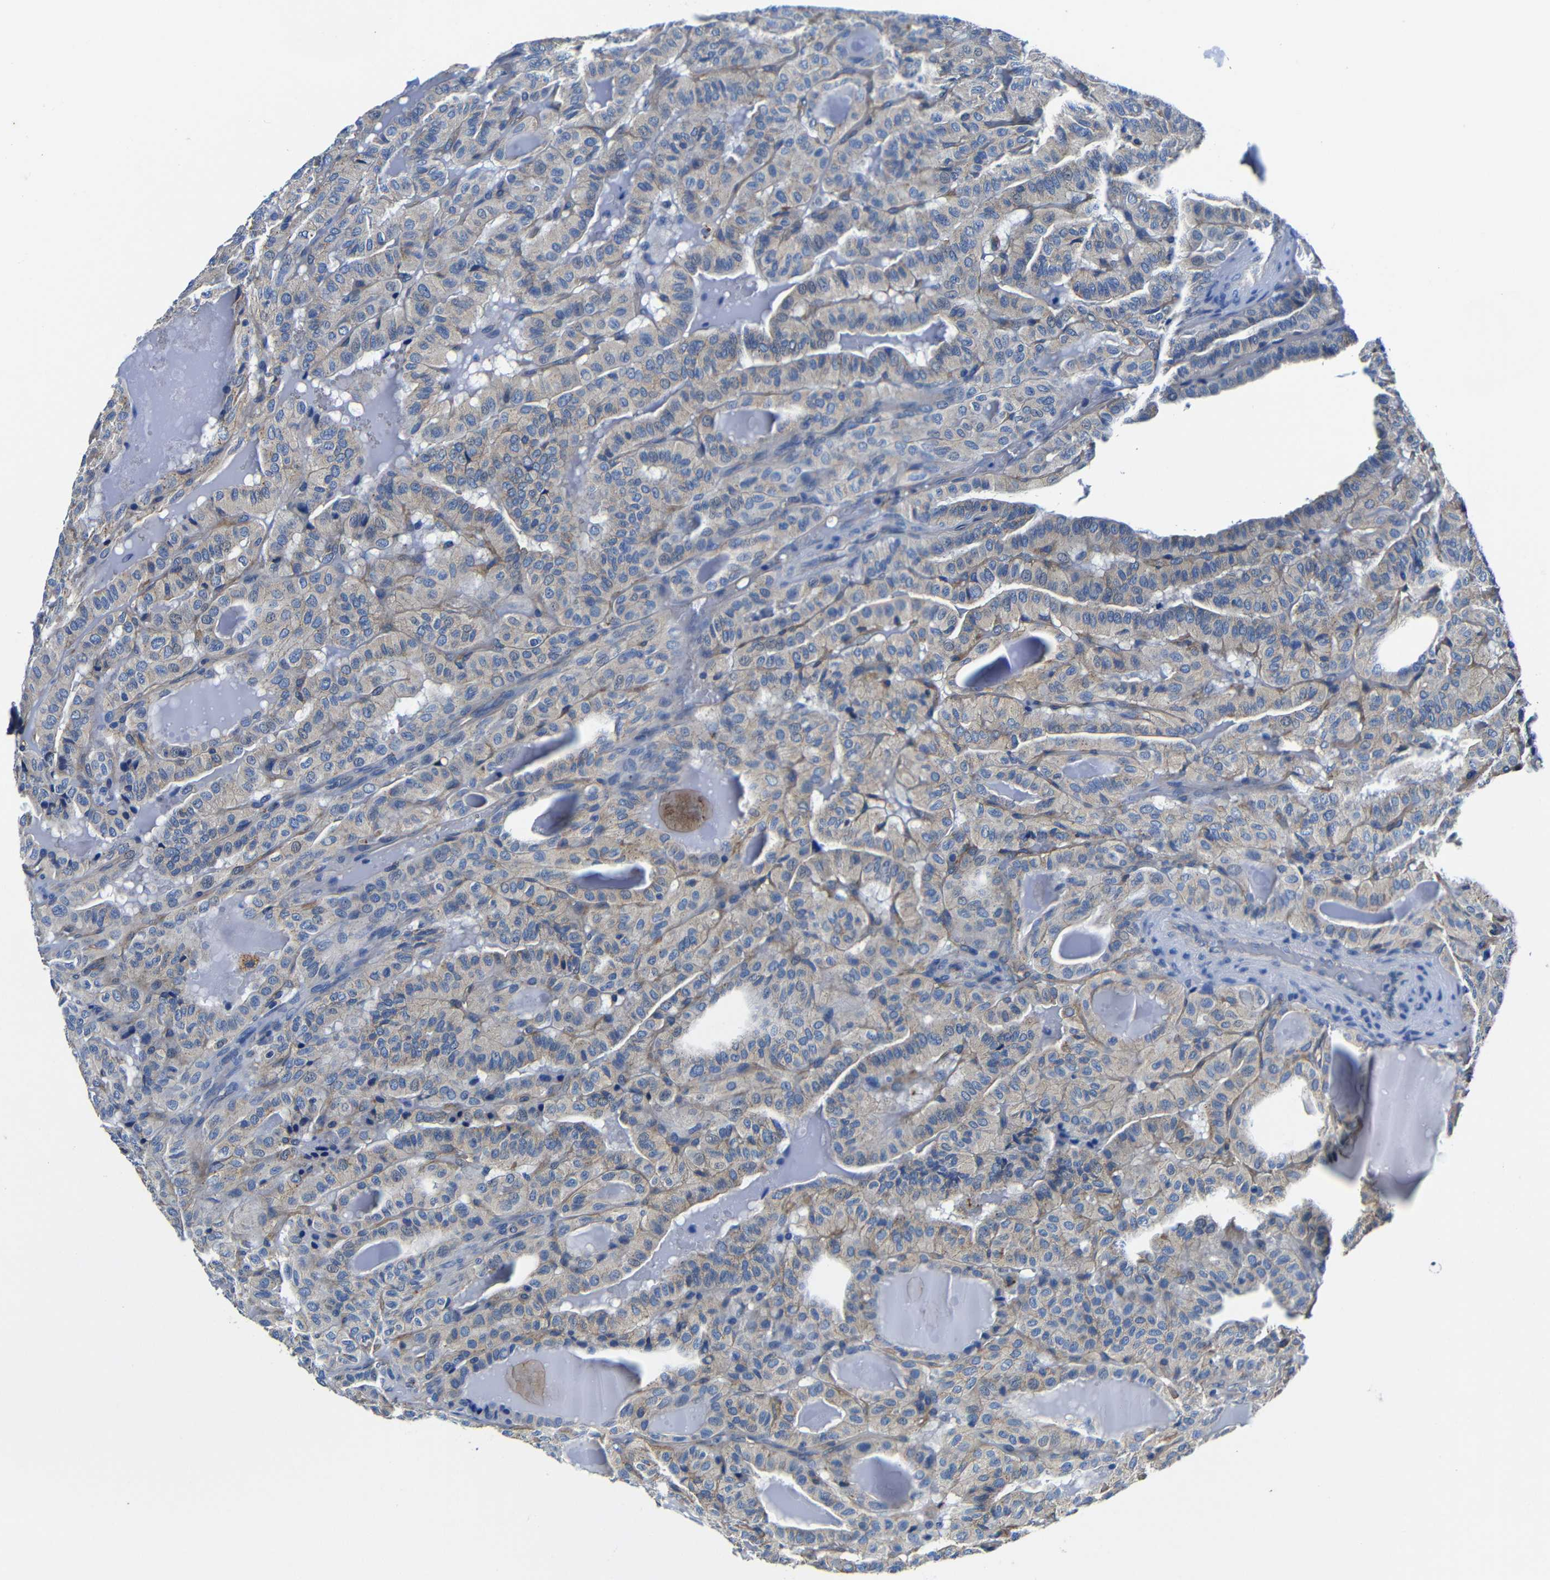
{"staining": {"intensity": "weak", "quantity": "25%-75%", "location": "cytoplasmic/membranous"}, "tissue": "thyroid cancer", "cell_type": "Tumor cells", "image_type": "cancer", "snomed": [{"axis": "morphology", "description": "Papillary adenocarcinoma, NOS"}, {"axis": "topography", "description": "Thyroid gland"}], "caption": "Papillary adenocarcinoma (thyroid) tissue displays weak cytoplasmic/membranous positivity in about 25%-75% of tumor cells The protein is stained brown, and the nuclei are stained in blue (DAB (3,3'-diaminobenzidine) IHC with brightfield microscopy, high magnification).", "gene": "GIMAP2", "patient": {"sex": "male", "age": 77}}